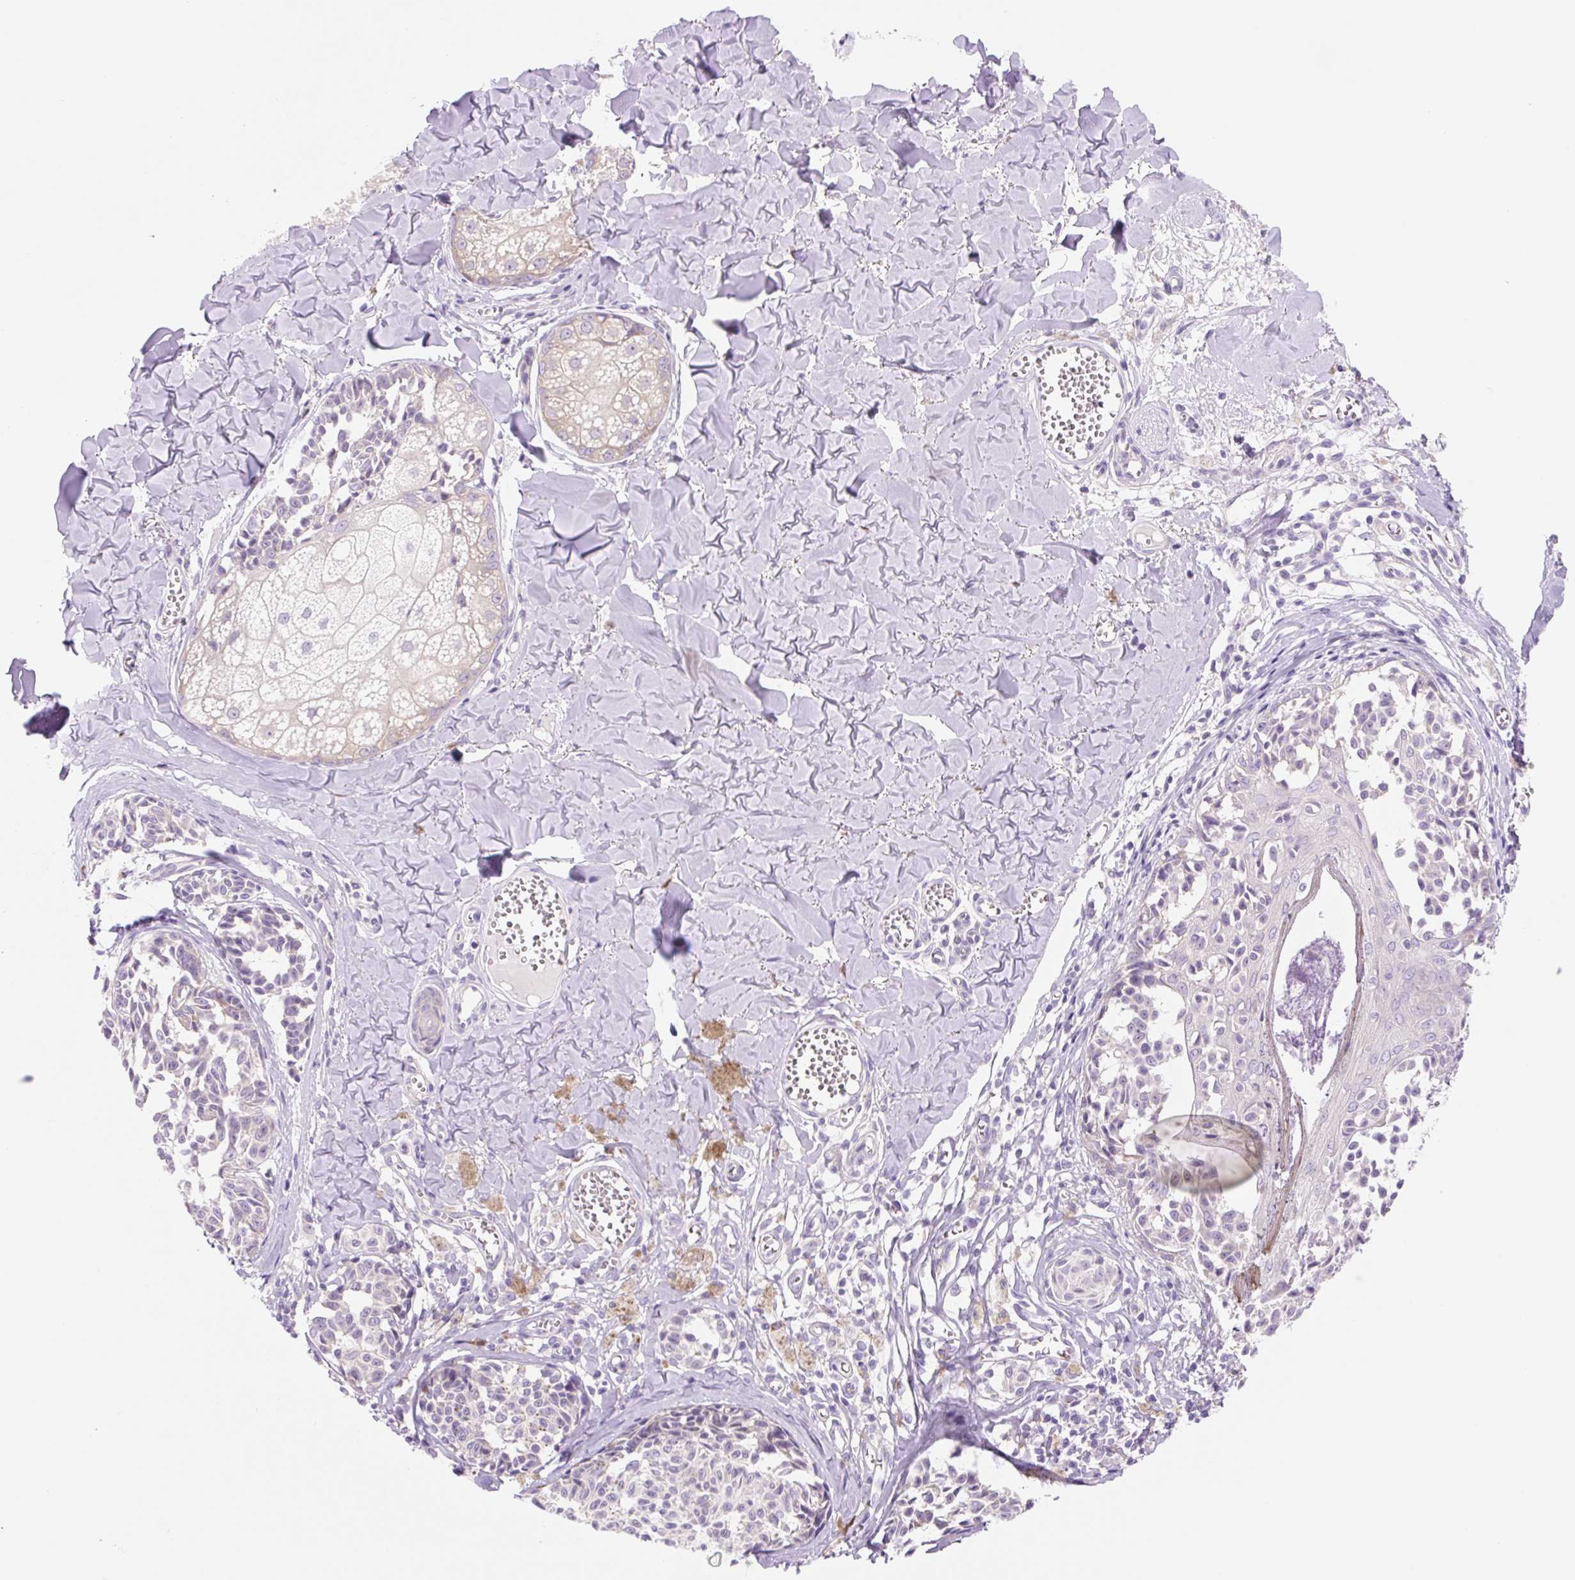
{"staining": {"intensity": "negative", "quantity": "none", "location": "none"}, "tissue": "melanoma", "cell_type": "Tumor cells", "image_type": "cancer", "snomed": [{"axis": "morphology", "description": "Malignant melanoma, NOS"}, {"axis": "topography", "description": "Skin"}], "caption": "Tumor cells show no significant staining in melanoma.", "gene": "CELF6", "patient": {"sex": "female", "age": 43}}